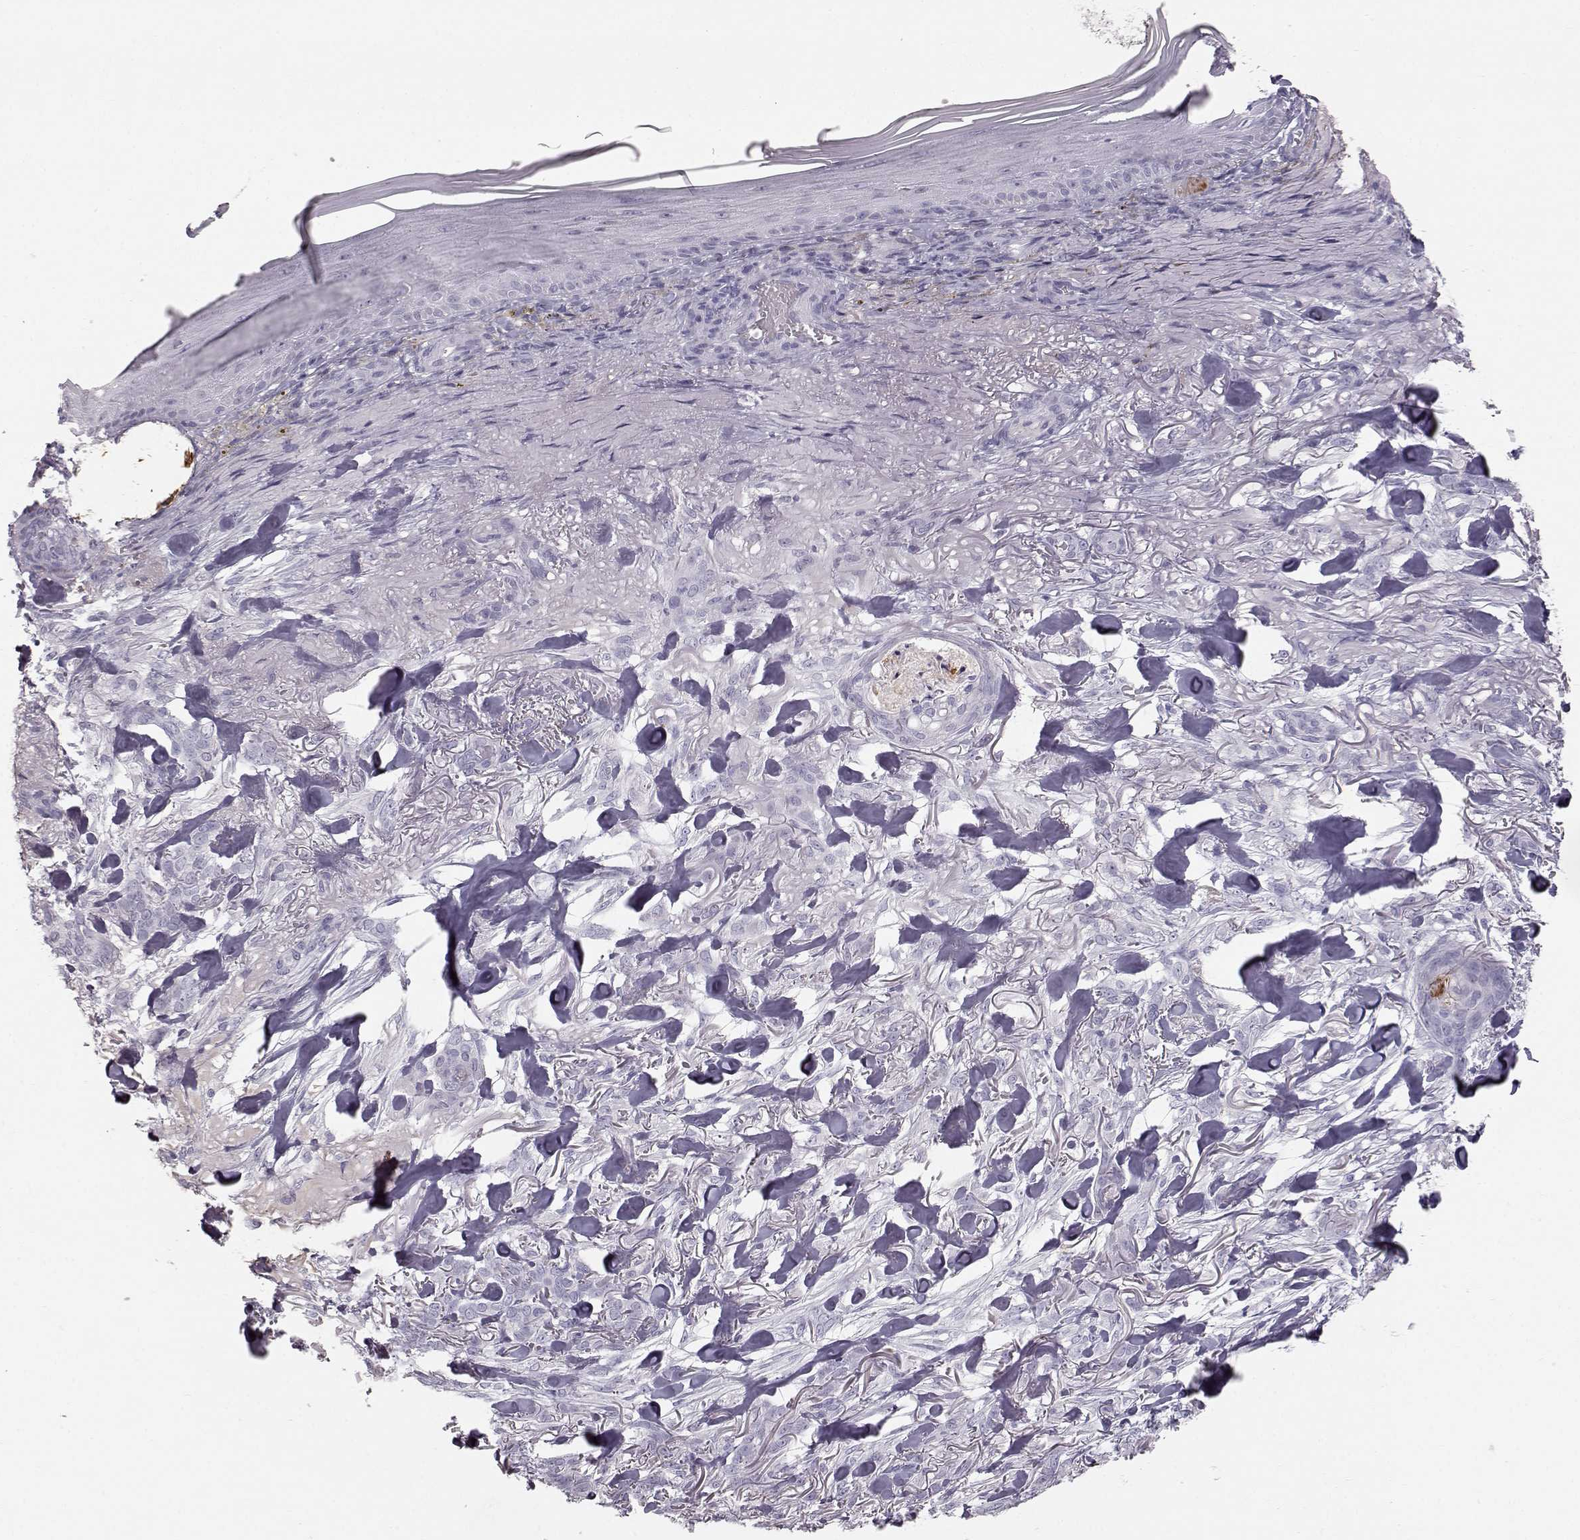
{"staining": {"intensity": "negative", "quantity": "none", "location": "none"}, "tissue": "skin cancer", "cell_type": "Tumor cells", "image_type": "cancer", "snomed": [{"axis": "morphology", "description": "Basal cell carcinoma"}, {"axis": "topography", "description": "Skin"}], "caption": "IHC of skin cancer shows no positivity in tumor cells.", "gene": "KRTAP16-1", "patient": {"sex": "female", "age": 61}}